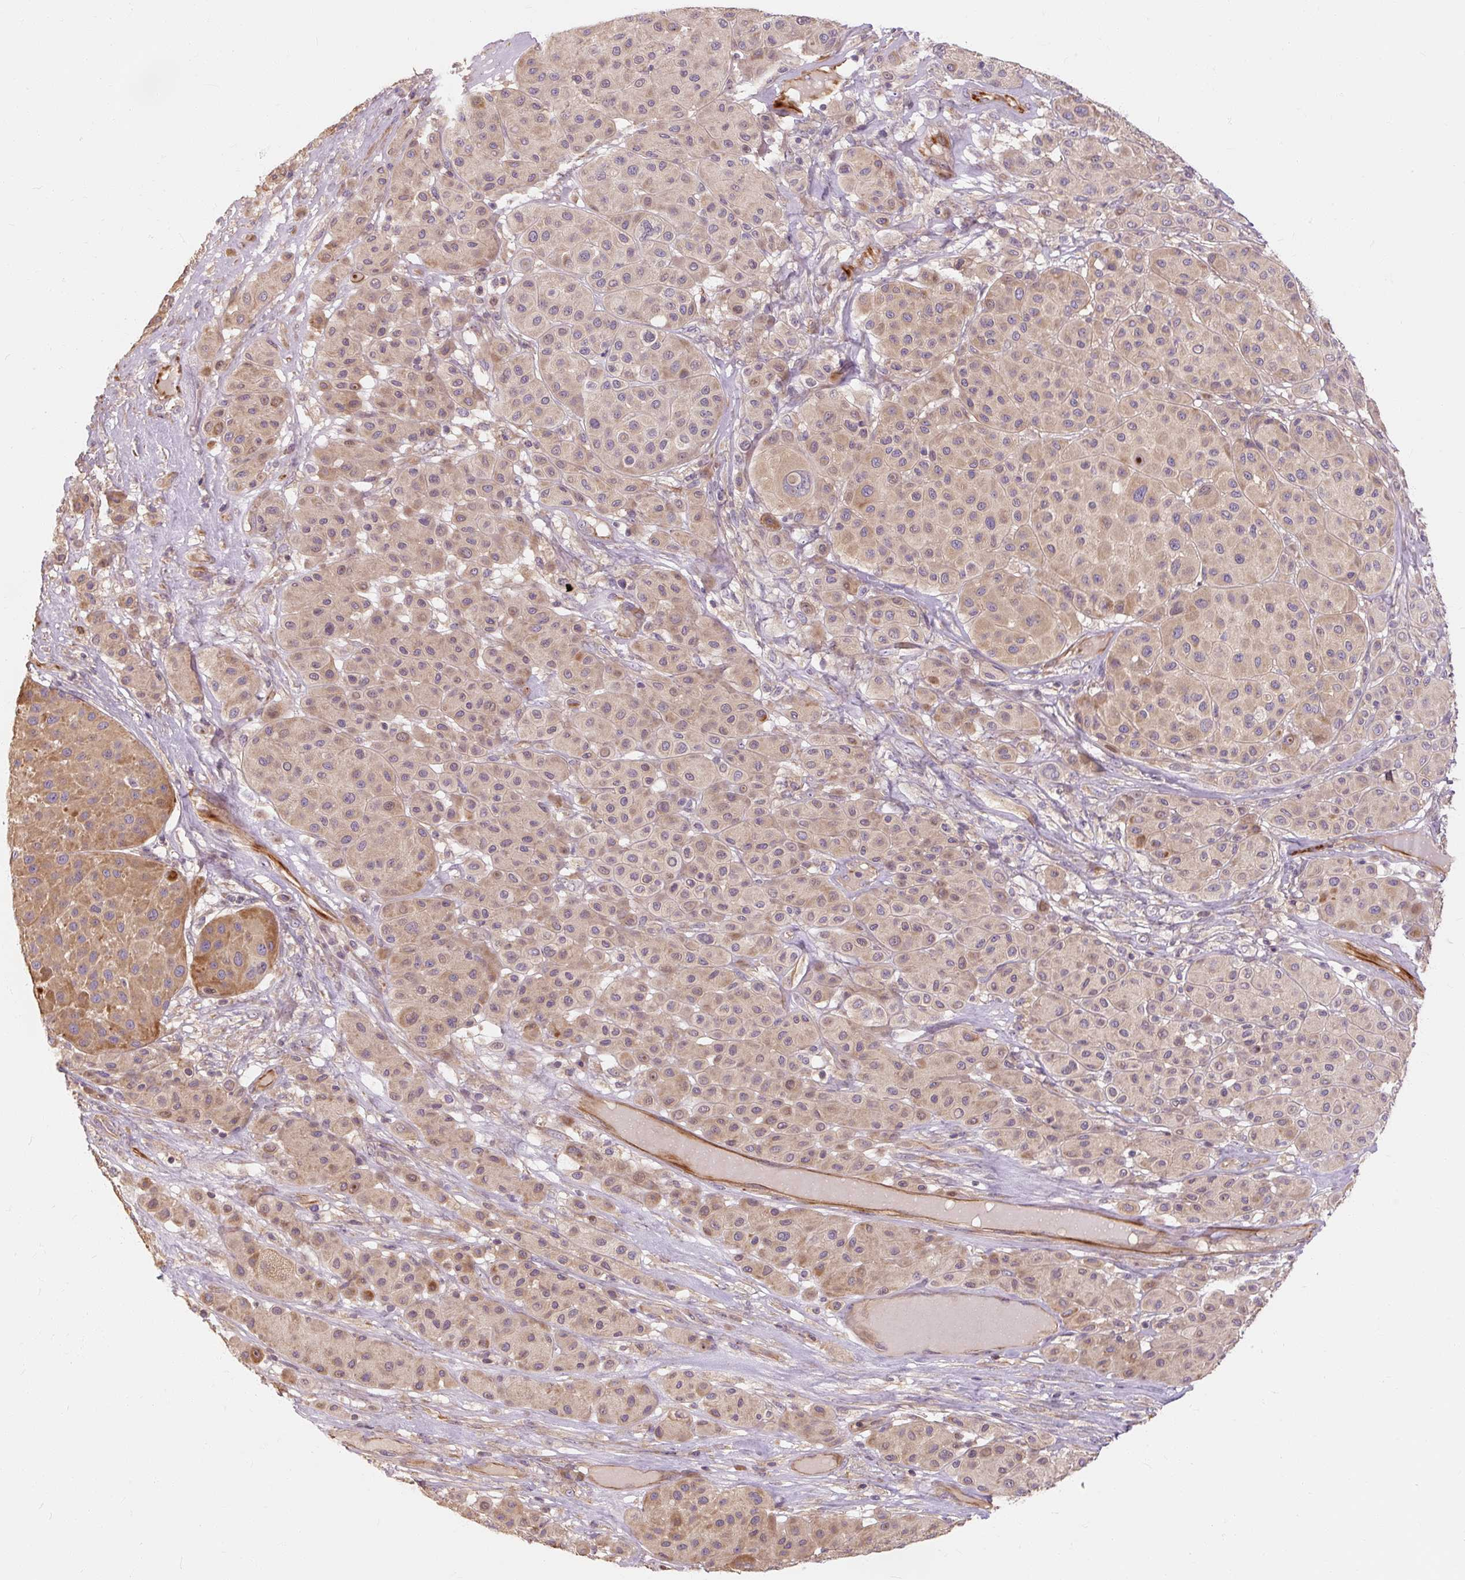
{"staining": {"intensity": "moderate", "quantity": "<25%", "location": "cytoplasmic/membranous"}, "tissue": "melanoma", "cell_type": "Tumor cells", "image_type": "cancer", "snomed": [{"axis": "morphology", "description": "Malignant melanoma, Metastatic site"}, {"axis": "topography", "description": "Smooth muscle"}], "caption": "An immunohistochemistry (IHC) photomicrograph of neoplastic tissue is shown. Protein staining in brown shows moderate cytoplasmic/membranous positivity in melanoma within tumor cells.", "gene": "RB1CC1", "patient": {"sex": "male", "age": 41}}